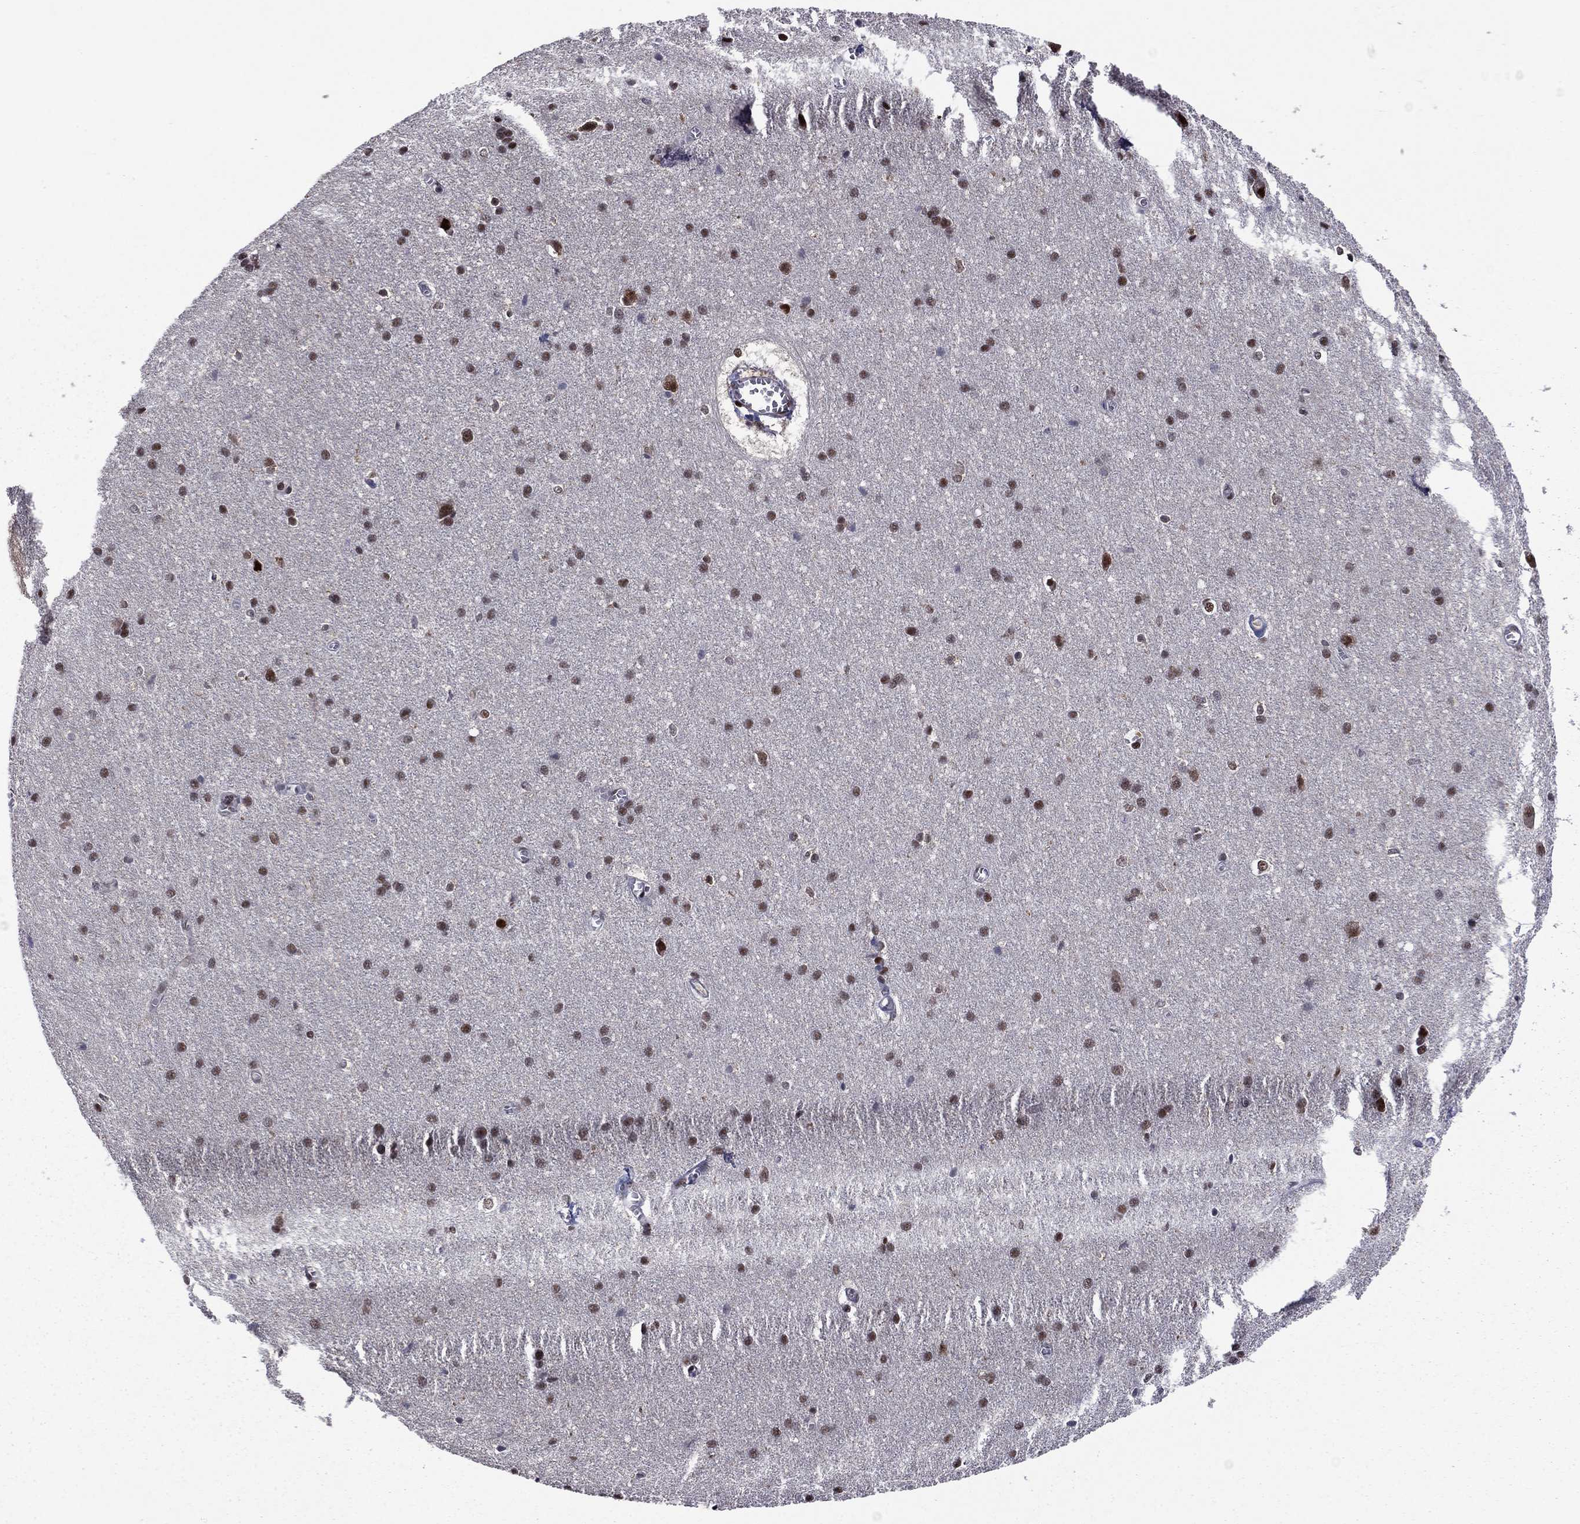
{"staining": {"intensity": "negative", "quantity": "none", "location": "none"}, "tissue": "cerebral cortex", "cell_type": "Endothelial cells", "image_type": "normal", "snomed": [{"axis": "morphology", "description": "Normal tissue, NOS"}, {"axis": "topography", "description": "Cerebral cortex"}], "caption": "Immunohistochemistry photomicrograph of benign cerebral cortex: human cerebral cortex stained with DAB demonstrates no significant protein positivity in endothelial cells. Brightfield microscopy of immunohistochemistry stained with DAB (brown) and hematoxylin (blue), captured at high magnification.", "gene": "PSMD2", "patient": {"sex": "male", "age": 37}}